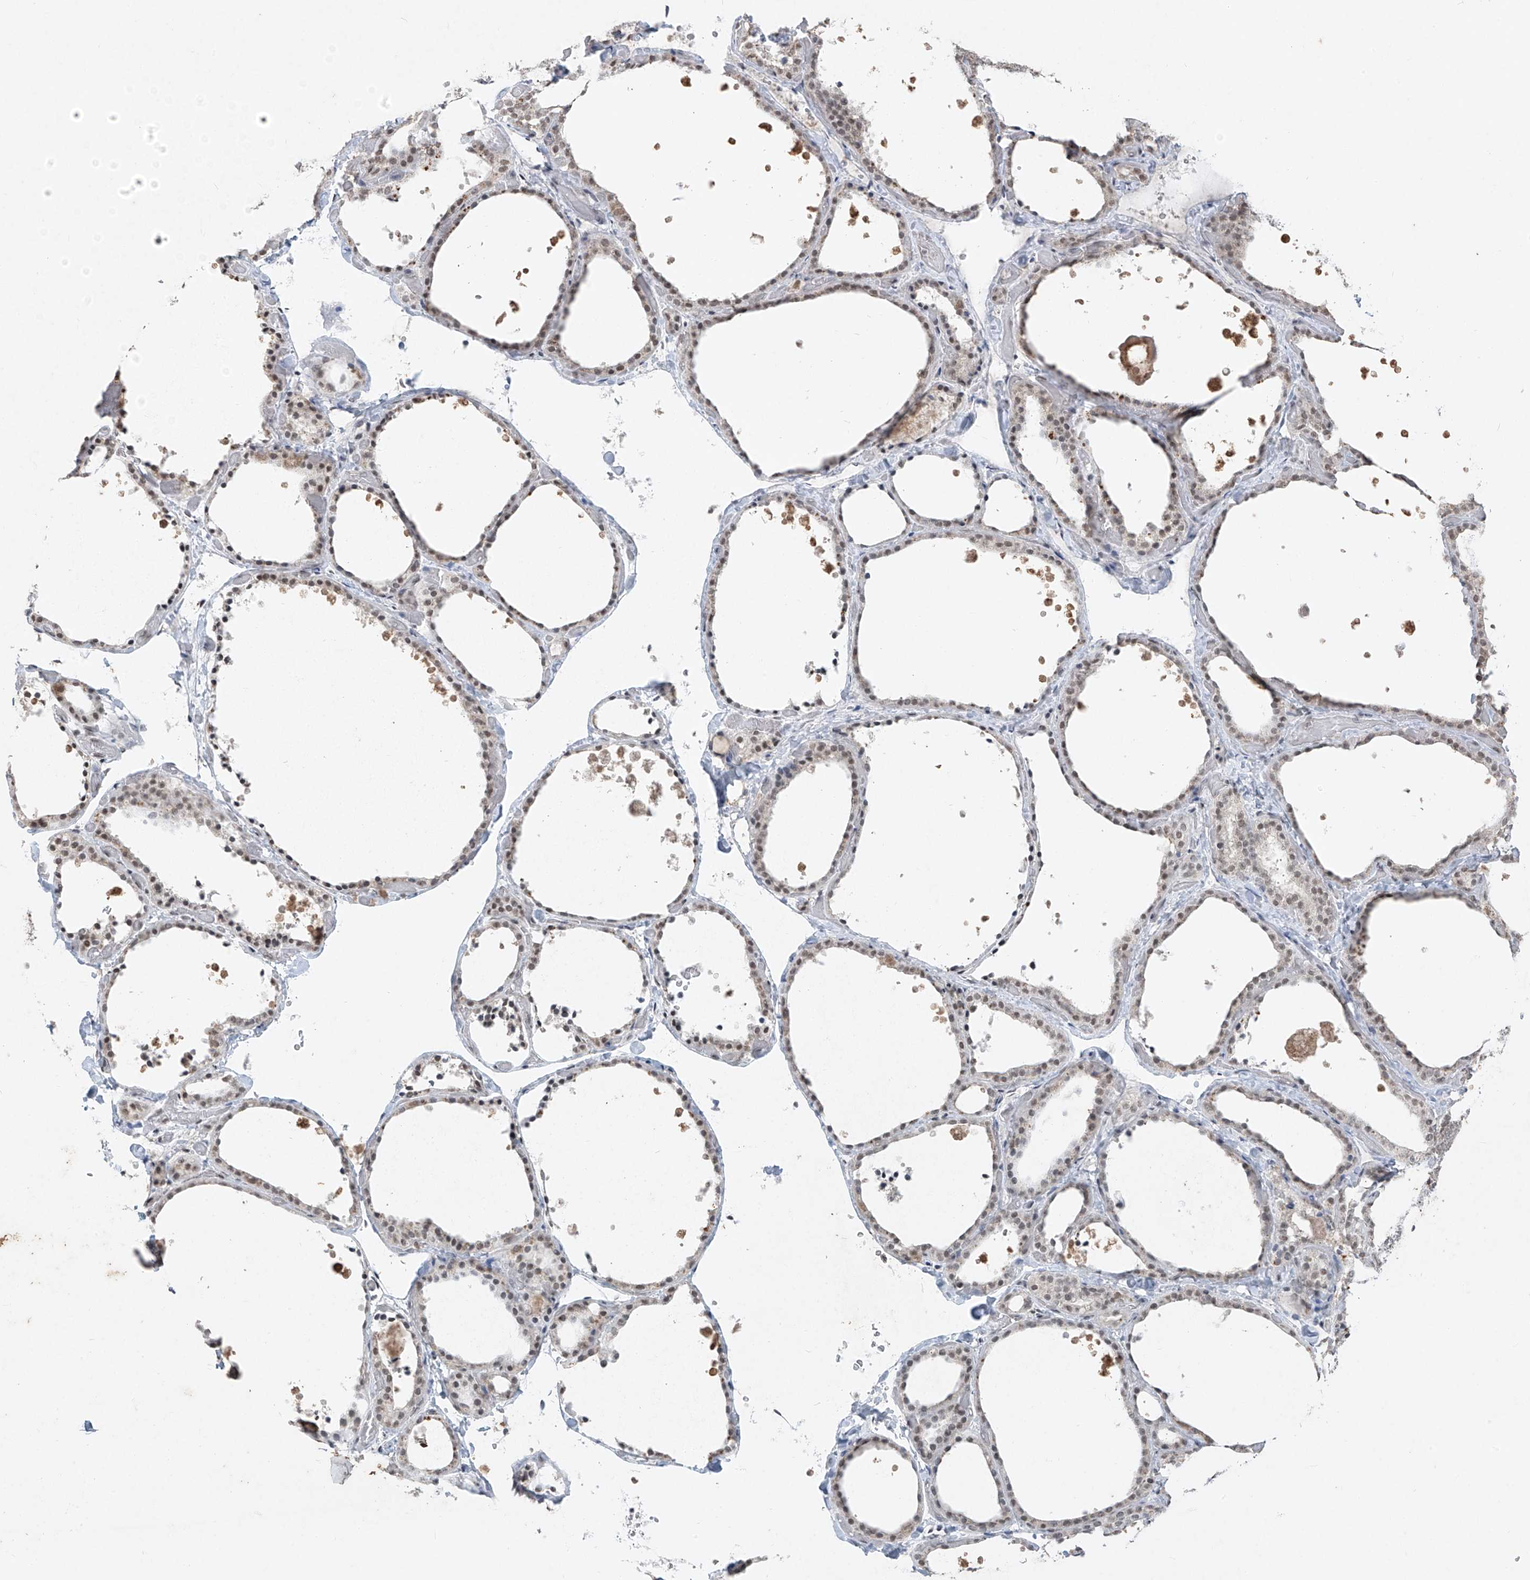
{"staining": {"intensity": "weak", "quantity": "25%-75%", "location": "nuclear"}, "tissue": "thyroid gland", "cell_type": "Glandular cells", "image_type": "normal", "snomed": [{"axis": "morphology", "description": "Normal tissue, NOS"}, {"axis": "topography", "description": "Thyroid gland"}], "caption": "Brown immunohistochemical staining in normal human thyroid gland reveals weak nuclear staining in approximately 25%-75% of glandular cells.", "gene": "TFEC", "patient": {"sex": "female", "age": 44}}